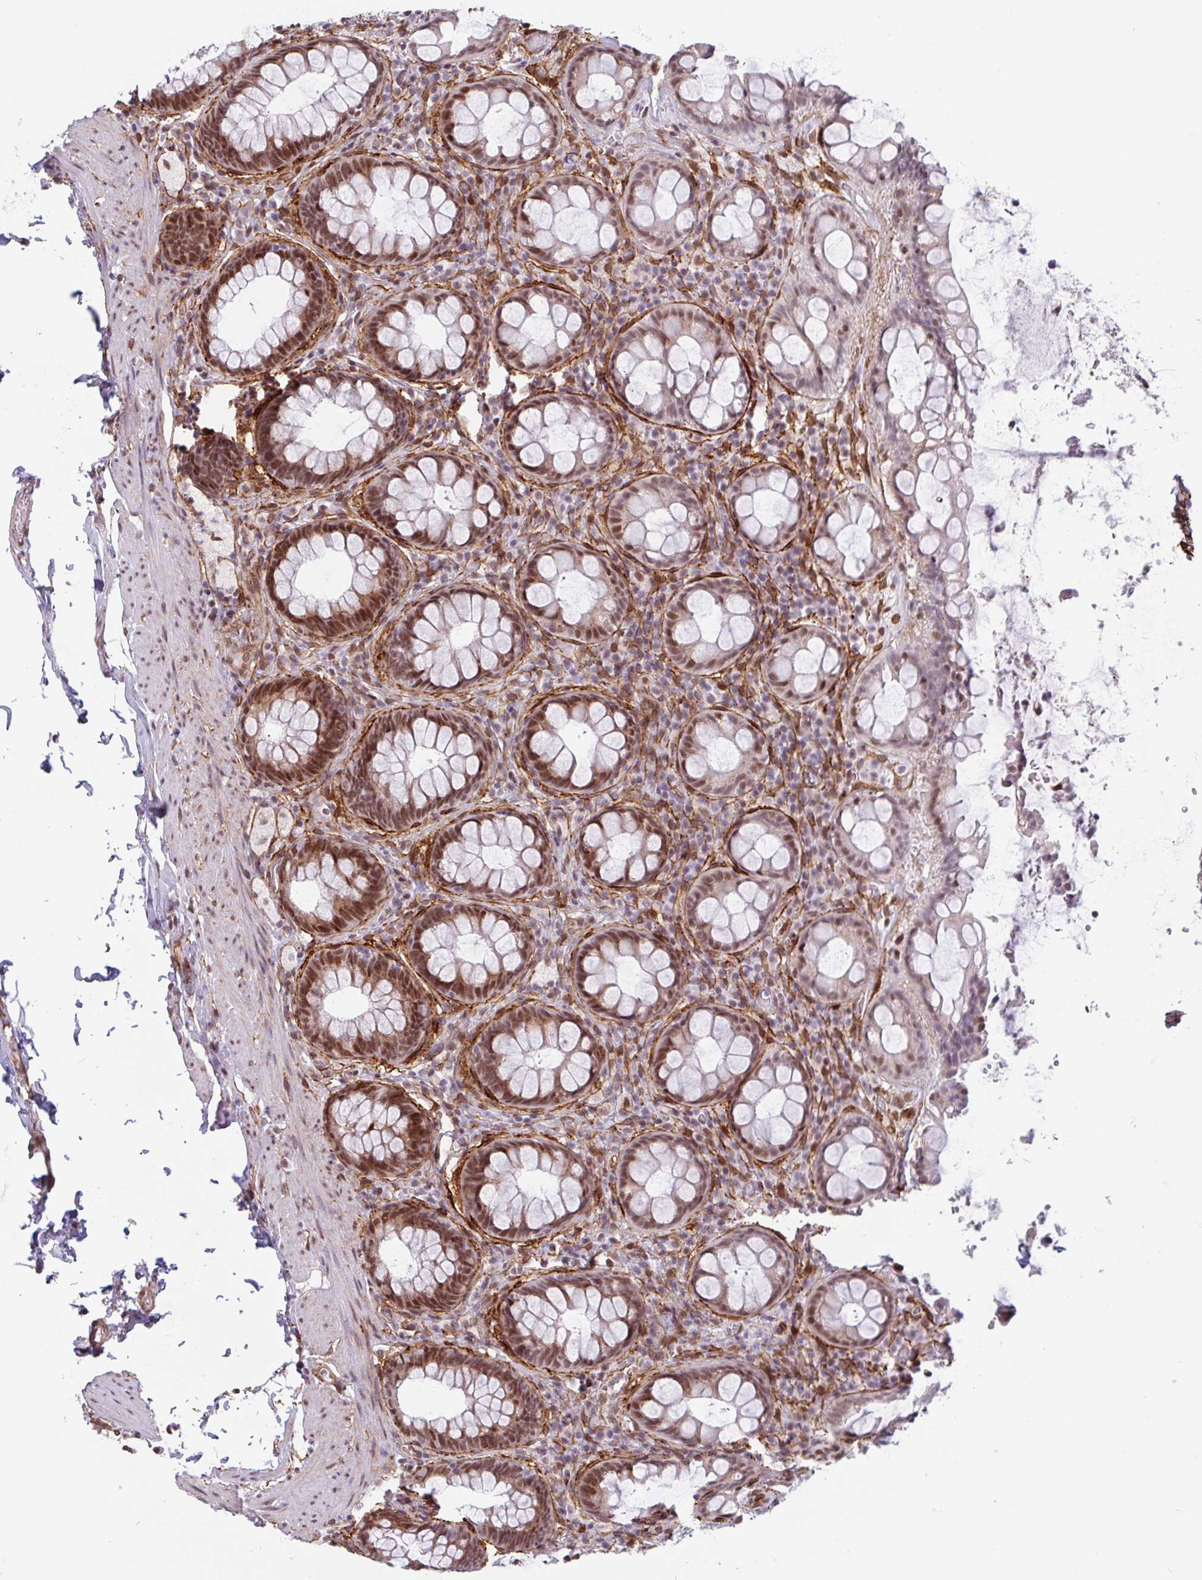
{"staining": {"intensity": "moderate", "quantity": ">75%", "location": "nuclear"}, "tissue": "rectum", "cell_type": "Glandular cells", "image_type": "normal", "snomed": [{"axis": "morphology", "description": "Normal tissue, NOS"}, {"axis": "topography", "description": "Rectum"}], "caption": "DAB (3,3'-diaminobenzidine) immunohistochemical staining of normal human rectum shows moderate nuclear protein positivity in about >75% of glandular cells. (Stains: DAB in brown, nuclei in blue, Microscopy: brightfield microscopy at high magnification).", "gene": "TMEM119", "patient": {"sex": "female", "age": 69}}